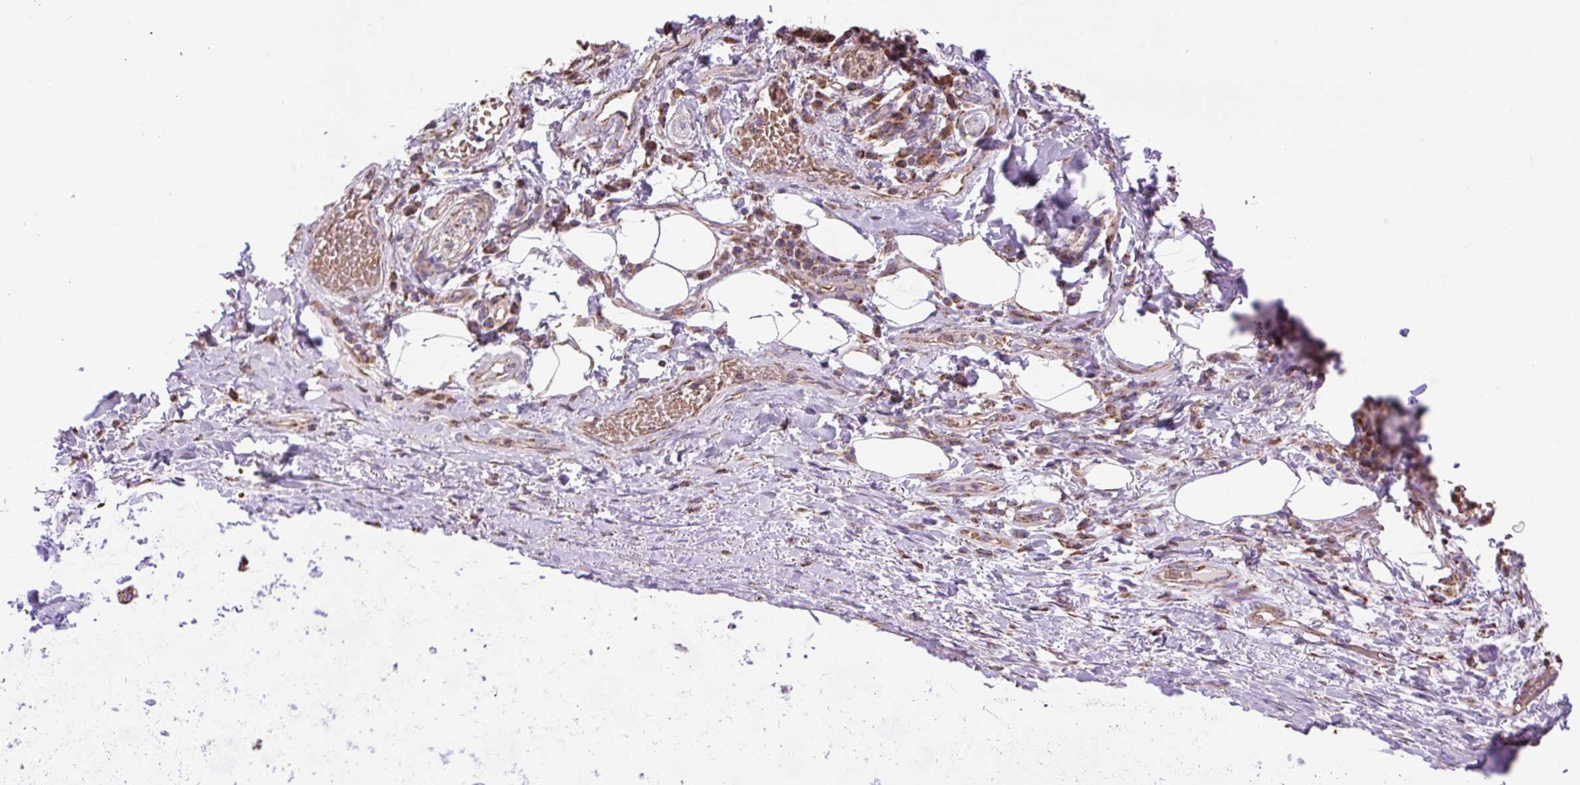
{"staining": {"intensity": "moderate", "quantity": "25%-75%", "location": "cytoplasmic/membranous"}, "tissue": "adipose tissue", "cell_type": "Adipocytes", "image_type": "normal", "snomed": [{"axis": "morphology", "description": "Normal tissue, NOS"}, {"axis": "topography", "description": "Cartilage tissue"}, {"axis": "topography", "description": "Bronchus"}], "caption": "About 25%-75% of adipocytes in unremarkable human adipose tissue demonstrate moderate cytoplasmic/membranous protein staining as visualized by brown immunohistochemical staining.", "gene": "PLCG1", "patient": {"sex": "male", "age": 56}}